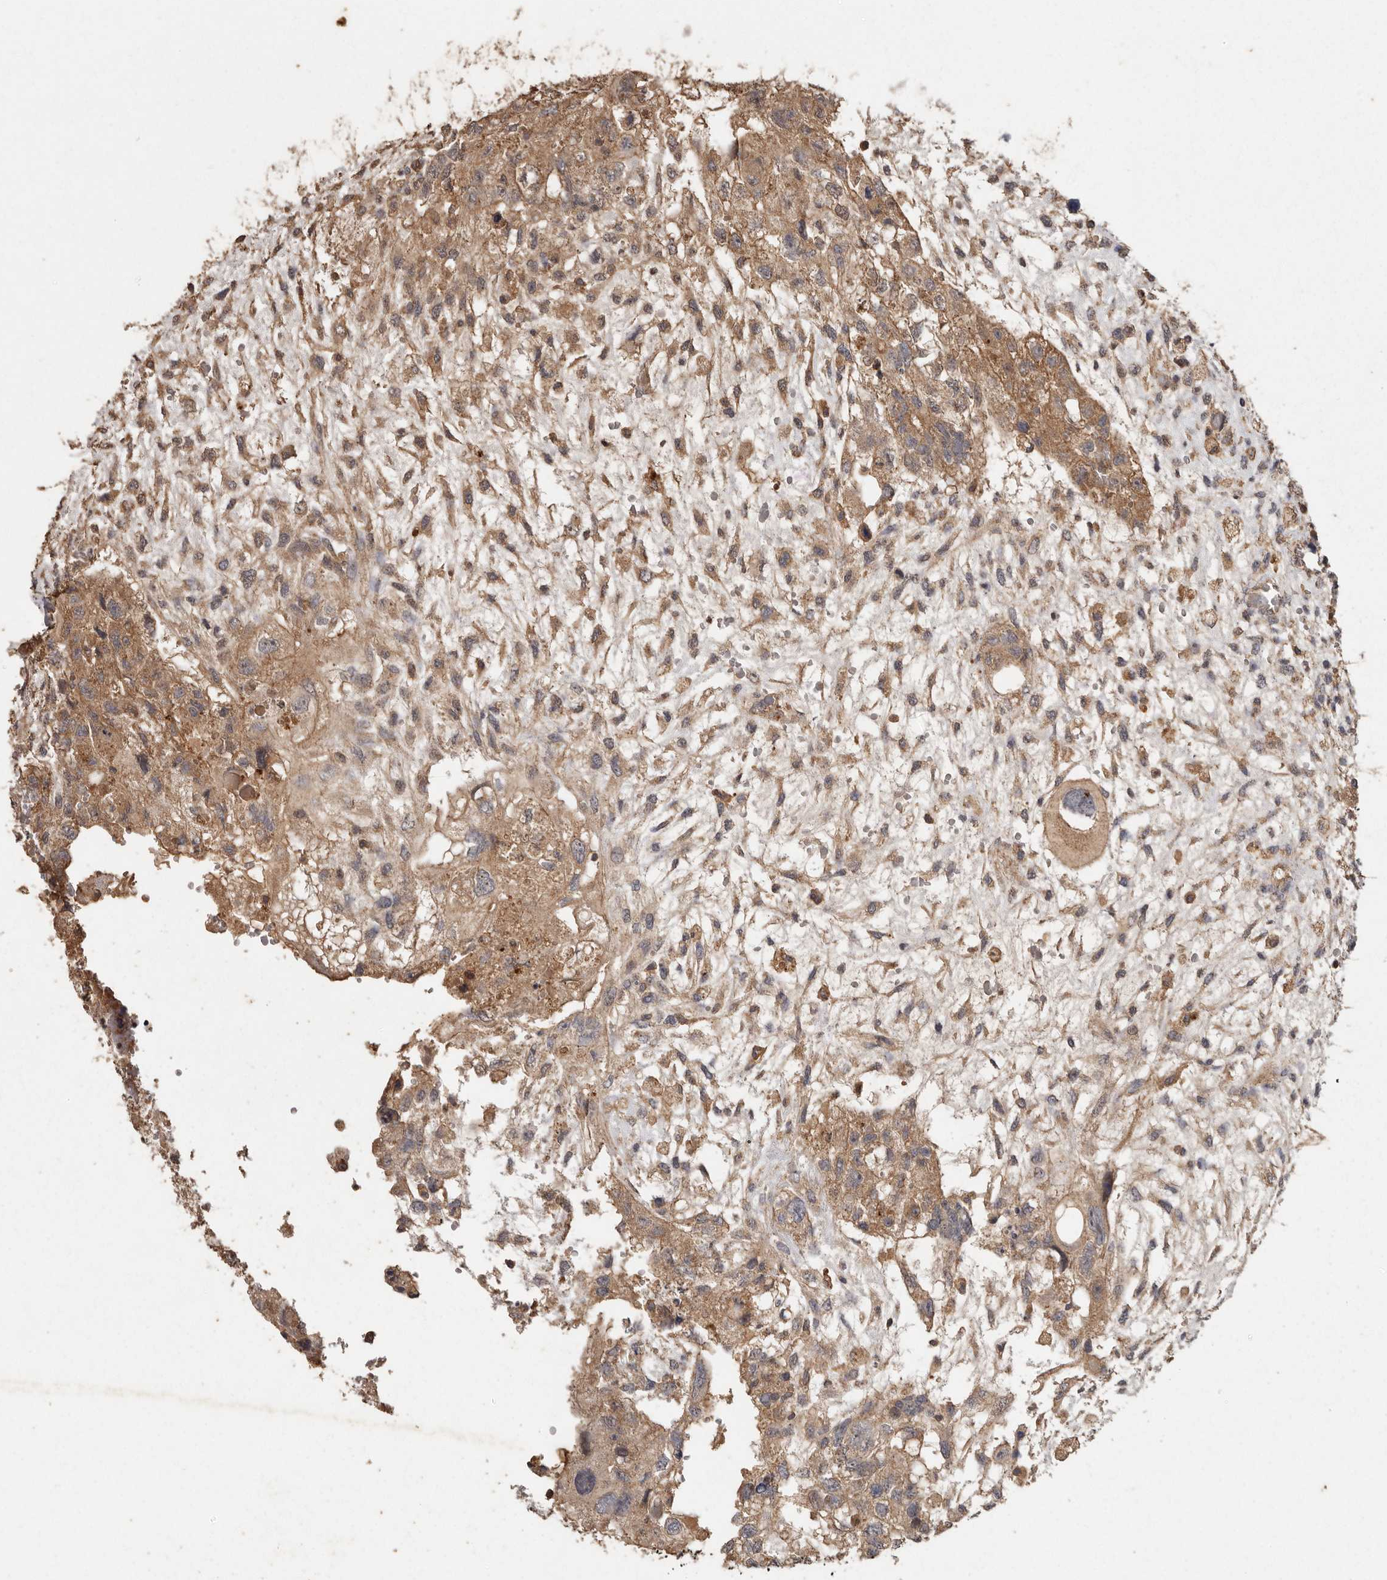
{"staining": {"intensity": "moderate", "quantity": ">75%", "location": "cytoplasmic/membranous"}, "tissue": "testis cancer", "cell_type": "Tumor cells", "image_type": "cancer", "snomed": [{"axis": "morphology", "description": "Carcinoma, Embryonal, NOS"}, {"axis": "topography", "description": "Testis"}], "caption": "This is an image of IHC staining of testis cancer, which shows moderate expression in the cytoplasmic/membranous of tumor cells.", "gene": "RWDD1", "patient": {"sex": "male", "age": 36}}